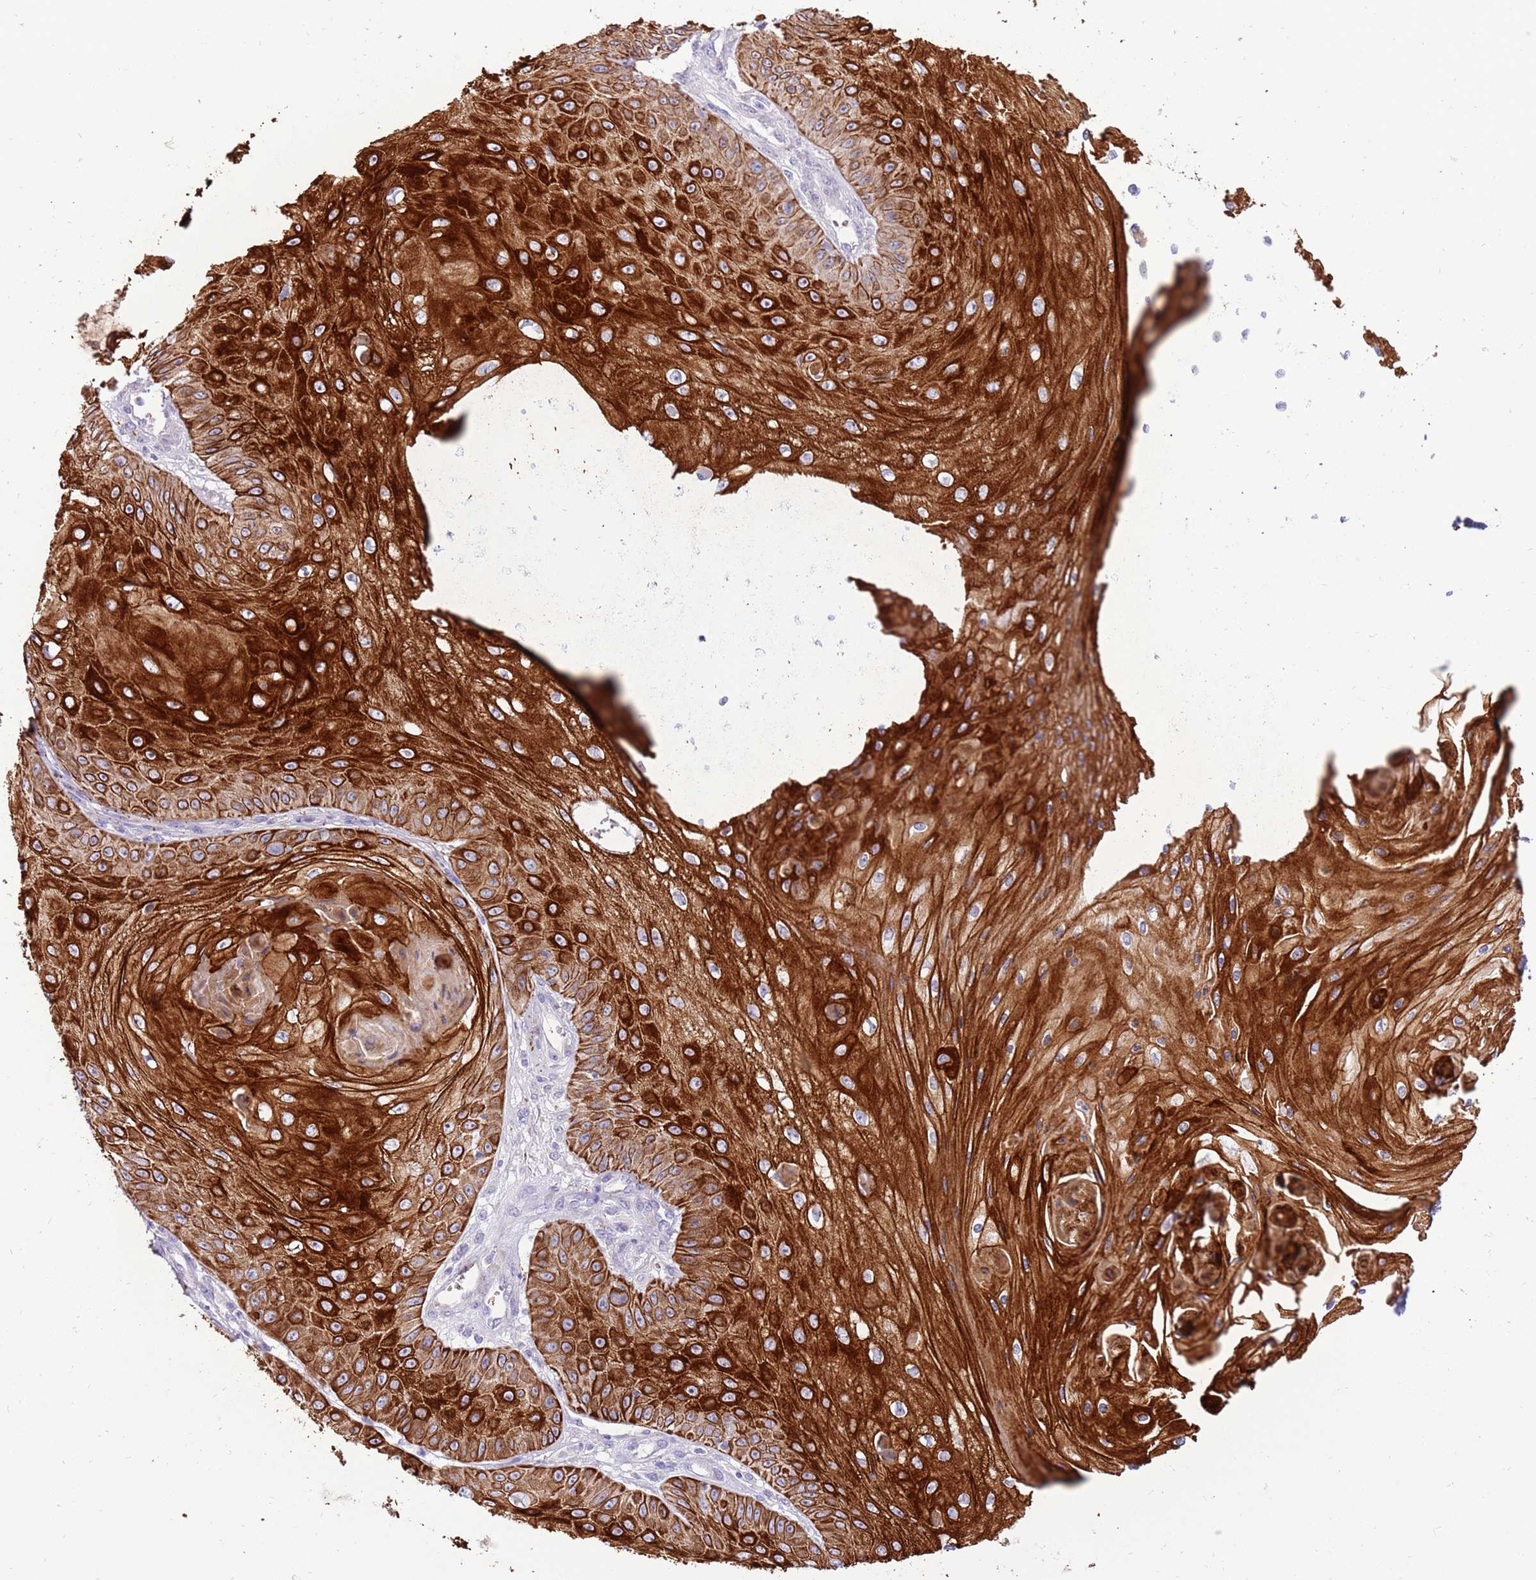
{"staining": {"intensity": "strong", "quantity": ">75%", "location": "cytoplasmic/membranous"}, "tissue": "skin cancer", "cell_type": "Tumor cells", "image_type": "cancer", "snomed": [{"axis": "morphology", "description": "Squamous cell carcinoma, NOS"}, {"axis": "topography", "description": "Skin"}], "caption": "Squamous cell carcinoma (skin) tissue displays strong cytoplasmic/membranous staining in approximately >75% of tumor cells, visualized by immunohistochemistry. The staining was performed using DAB (3,3'-diaminobenzidine) to visualize the protein expression in brown, while the nuclei were stained in blue with hematoxylin (Magnification: 20x).", "gene": "R3HDM4", "patient": {"sex": "male", "age": 70}}